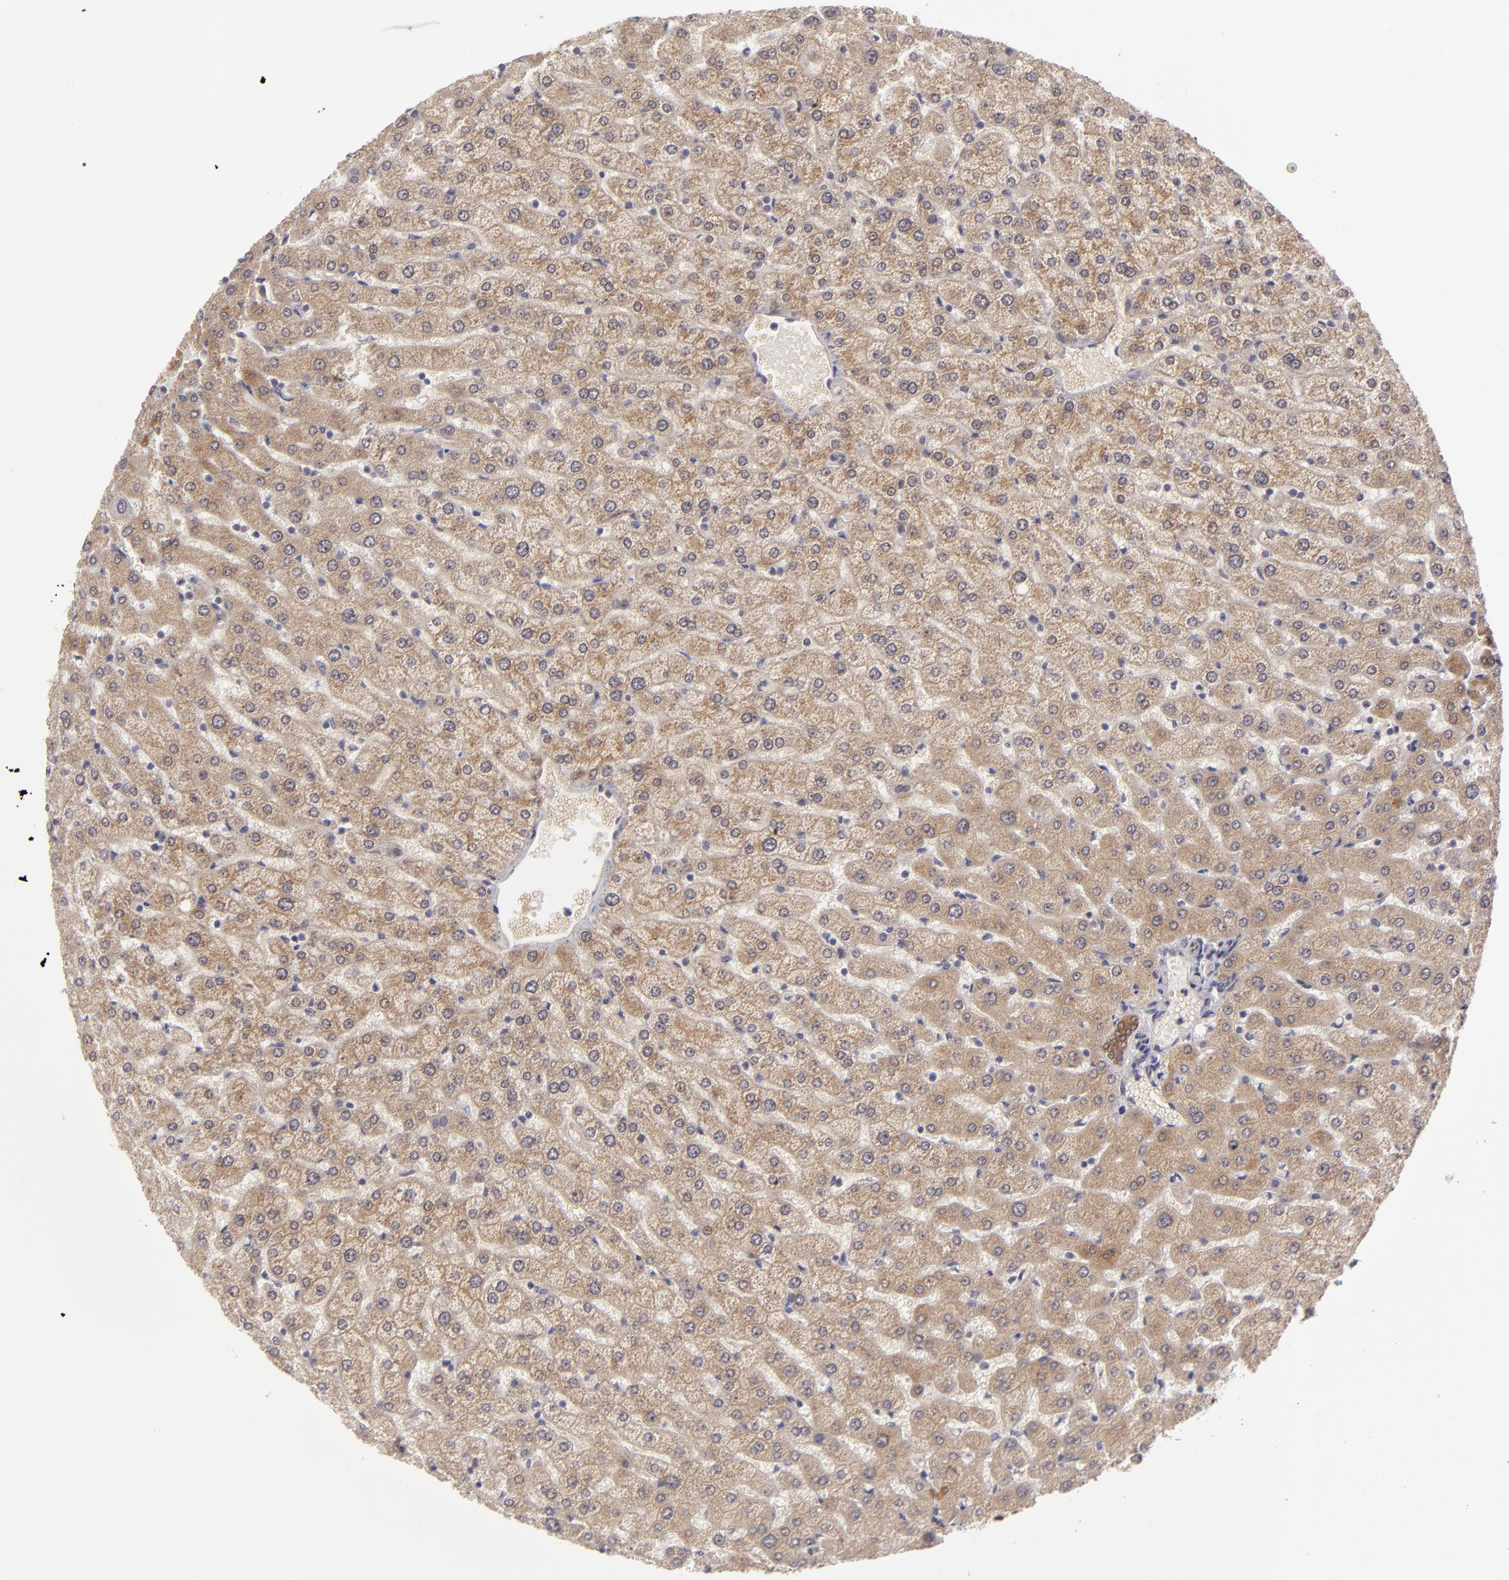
{"staining": {"intensity": "strong", "quantity": ">75%", "location": "cytoplasmic/membranous"}, "tissue": "liver", "cell_type": "Cholangiocytes", "image_type": "normal", "snomed": [{"axis": "morphology", "description": "Normal tissue, NOS"}, {"axis": "morphology", "description": "Fibrosis, NOS"}, {"axis": "topography", "description": "Liver"}], "caption": "Approximately >75% of cholangiocytes in benign liver show strong cytoplasmic/membranous protein expression as visualized by brown immunohistochemical staining.", "gene": "SH2D4A", "patient": {"sex": "female", "age": 29}}